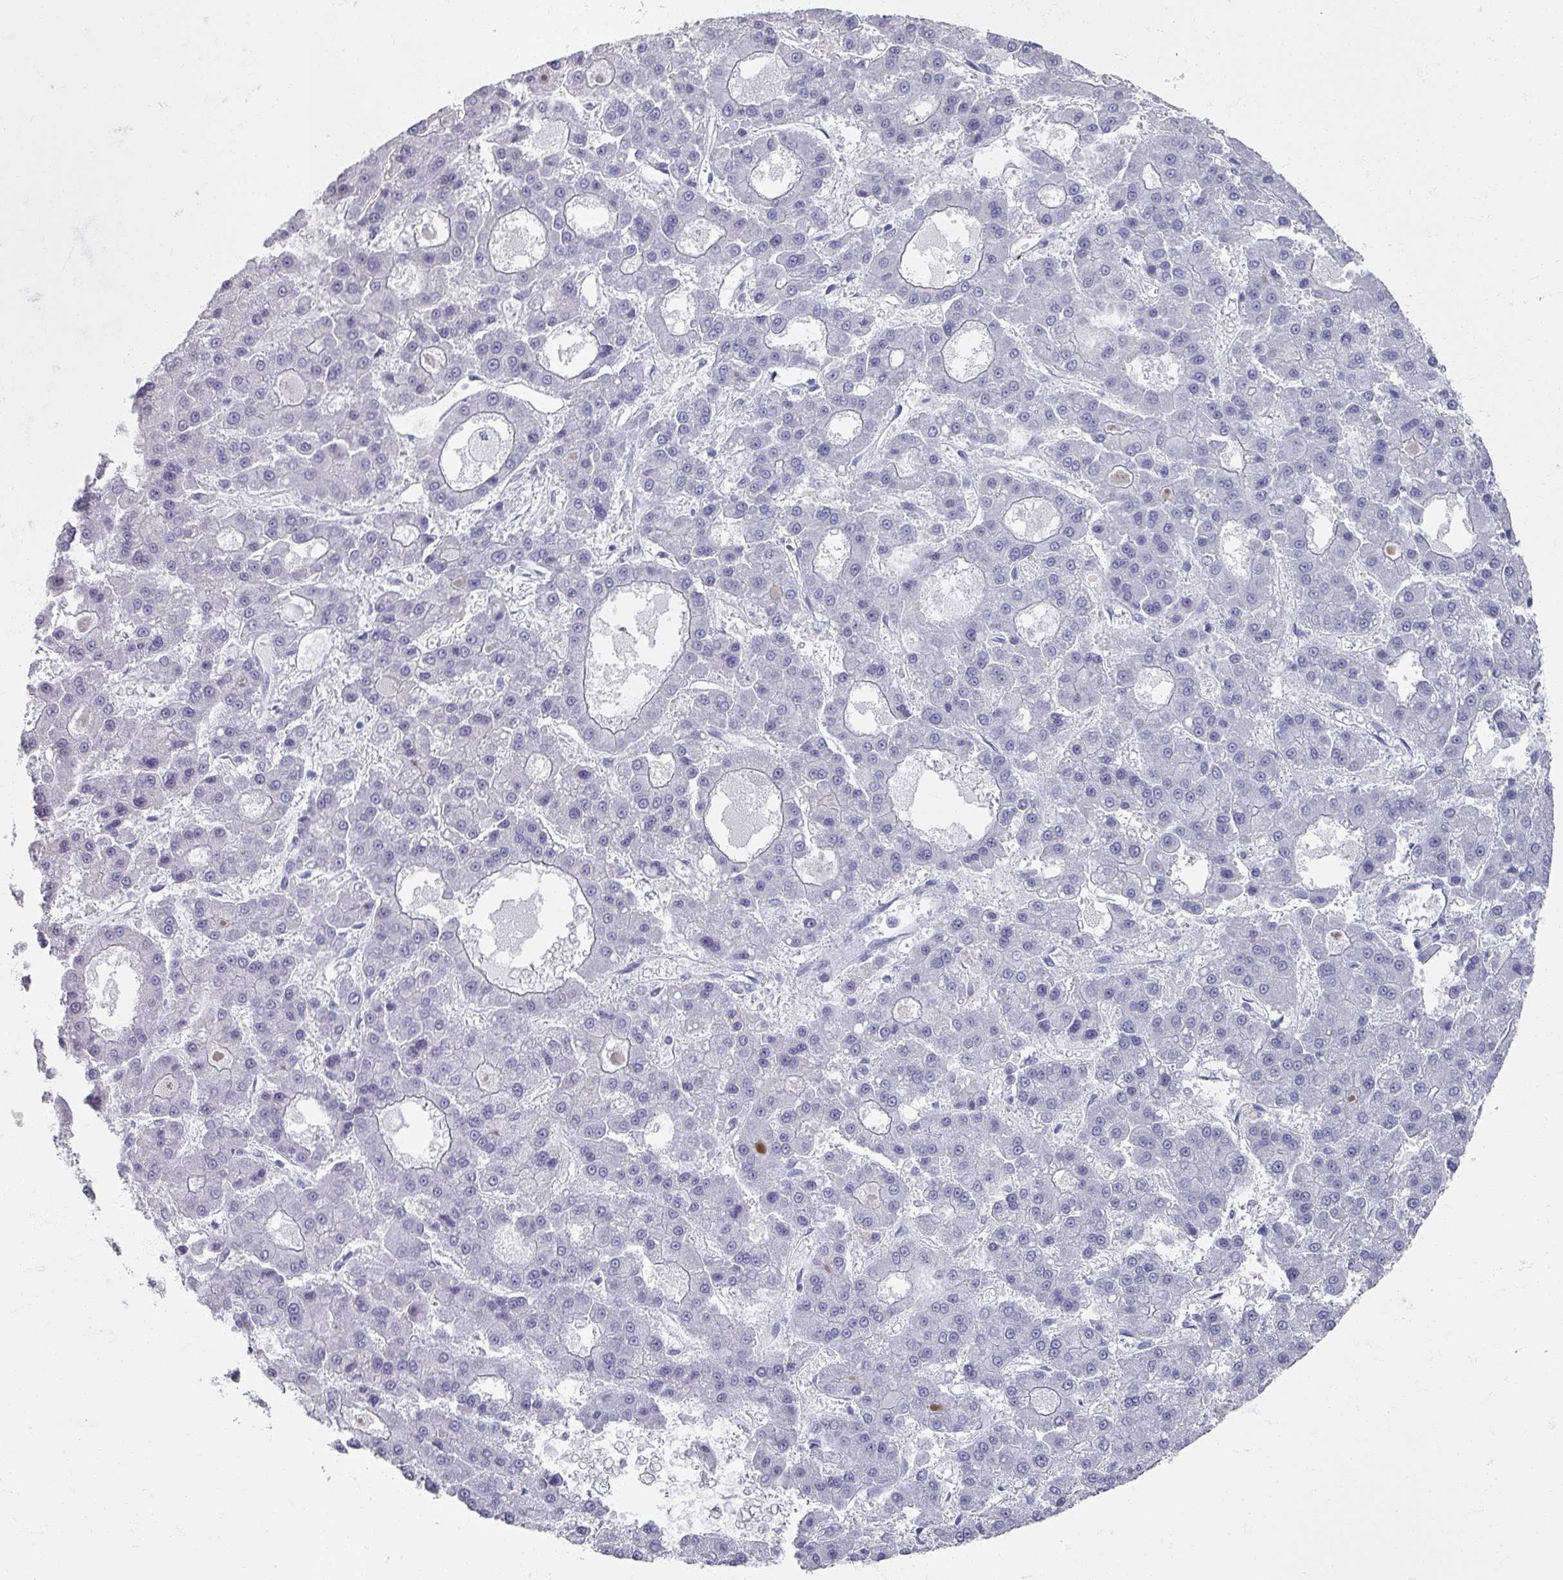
{"staining": {"intensity": "negative", "quantity": "none", "location": "none"}, "tissue": "liver cancer", "cell_type": "Tumor cells", "image_type": "cancer", "snomed": [{"axis": "morphology", "description": "Carcinoma, Hepatocellular, NOS"}, {"axis": "topography", "description": "Liver"}], "caption": "This is a photomicrograph of immunohistochemistry staining of hepatocellular carcinoma (liver), which shows no positivity in tumor cells.", "gene": "OMG", "patient": {"sex": "male", "age": 70}}